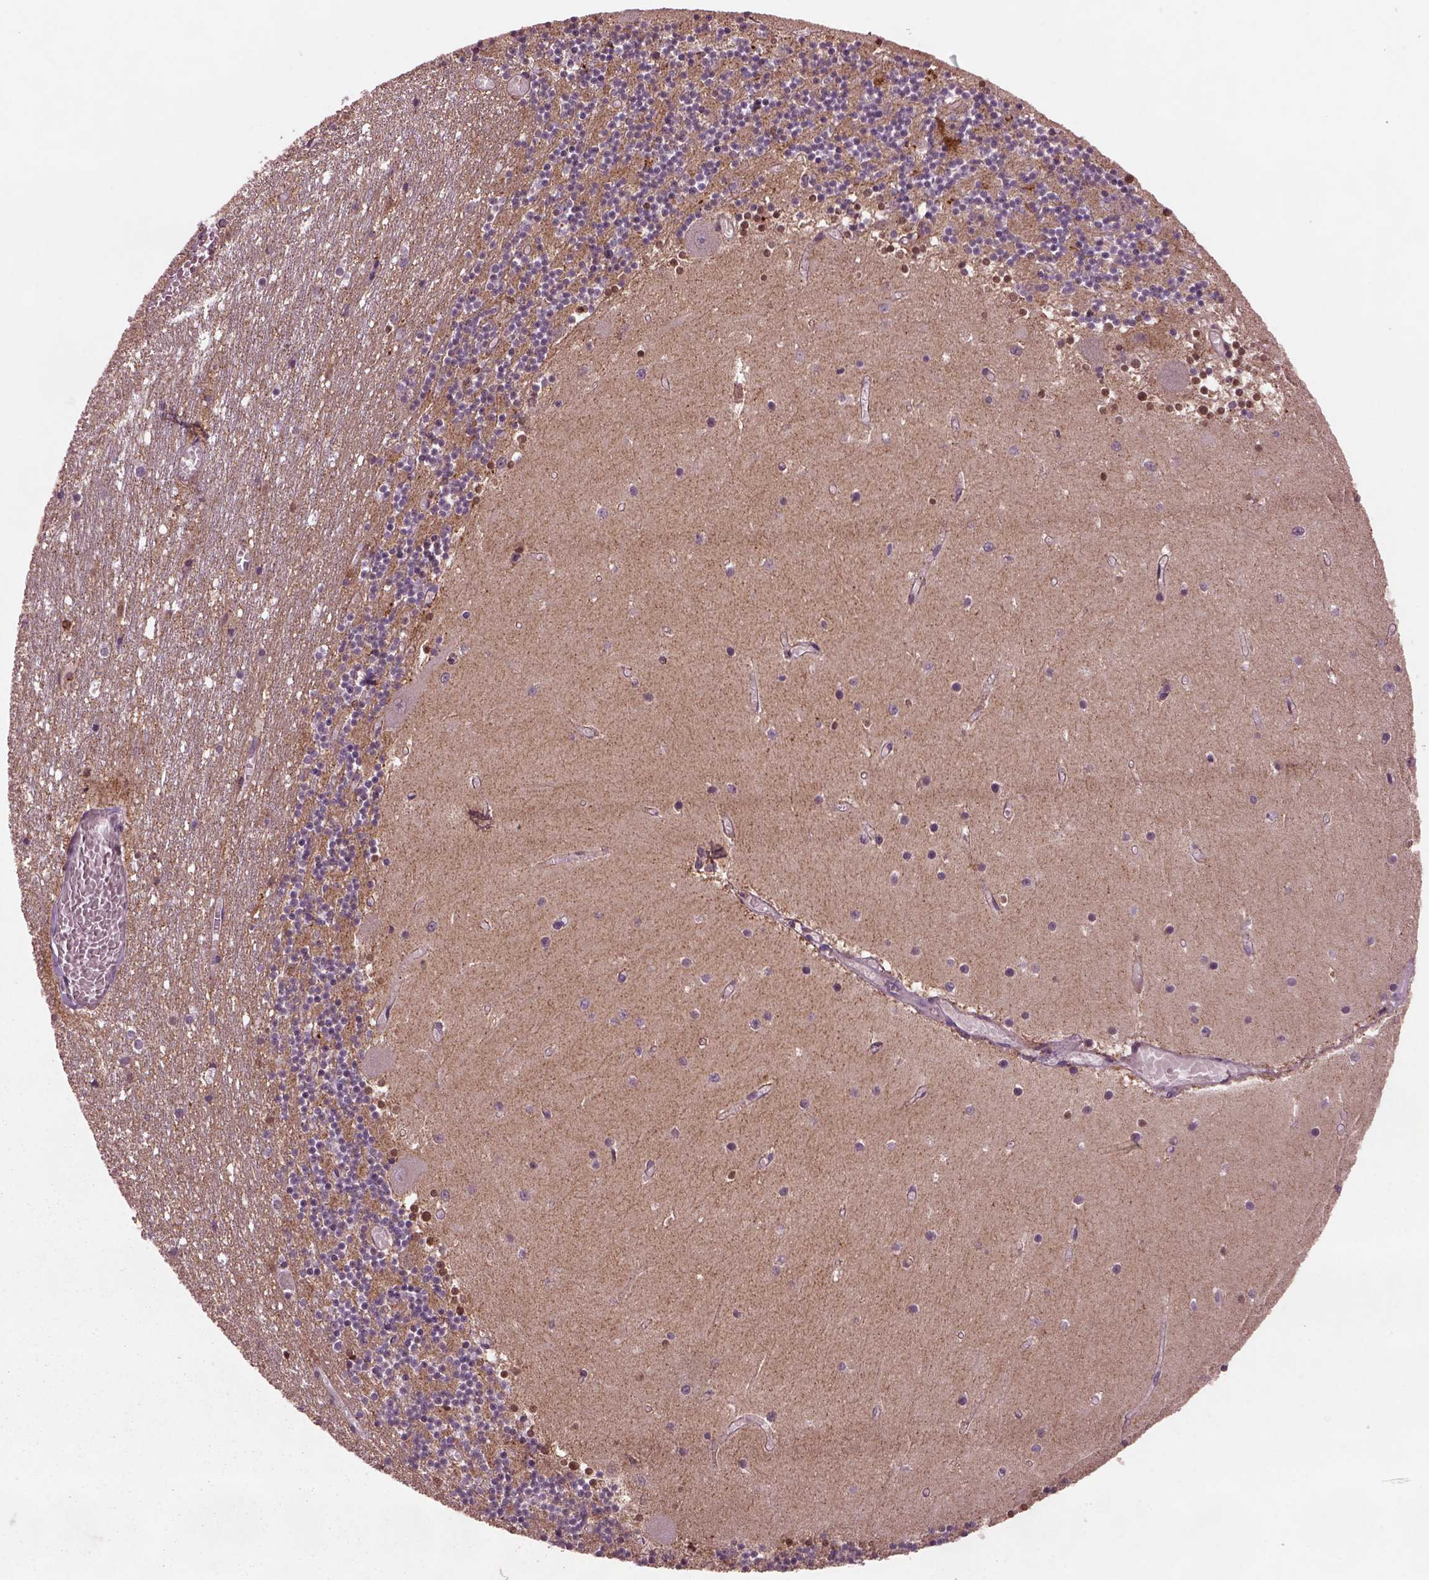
{"staining": {"intensity": "moderate", "quantity": "<25%", "location": "cytoplasmic/membranous"}, "tissue": "cerebellum", "cell_type": "Cells in granular layer", "image_type": "normal", "snomed": [{"axis": "morphology", "description": "Normal tissue, NOS"}, {"axis": "topography", "description": "Cerebellum"}], "caption": "Immunohistochemistry of unremarkable cerebellum demonstrates low levels of moderate cytoplasmic/membranous positivity in about <25% of cells in granular layer.", "gene": "SRI", "patient": {"sex": "female", "age": 28}}